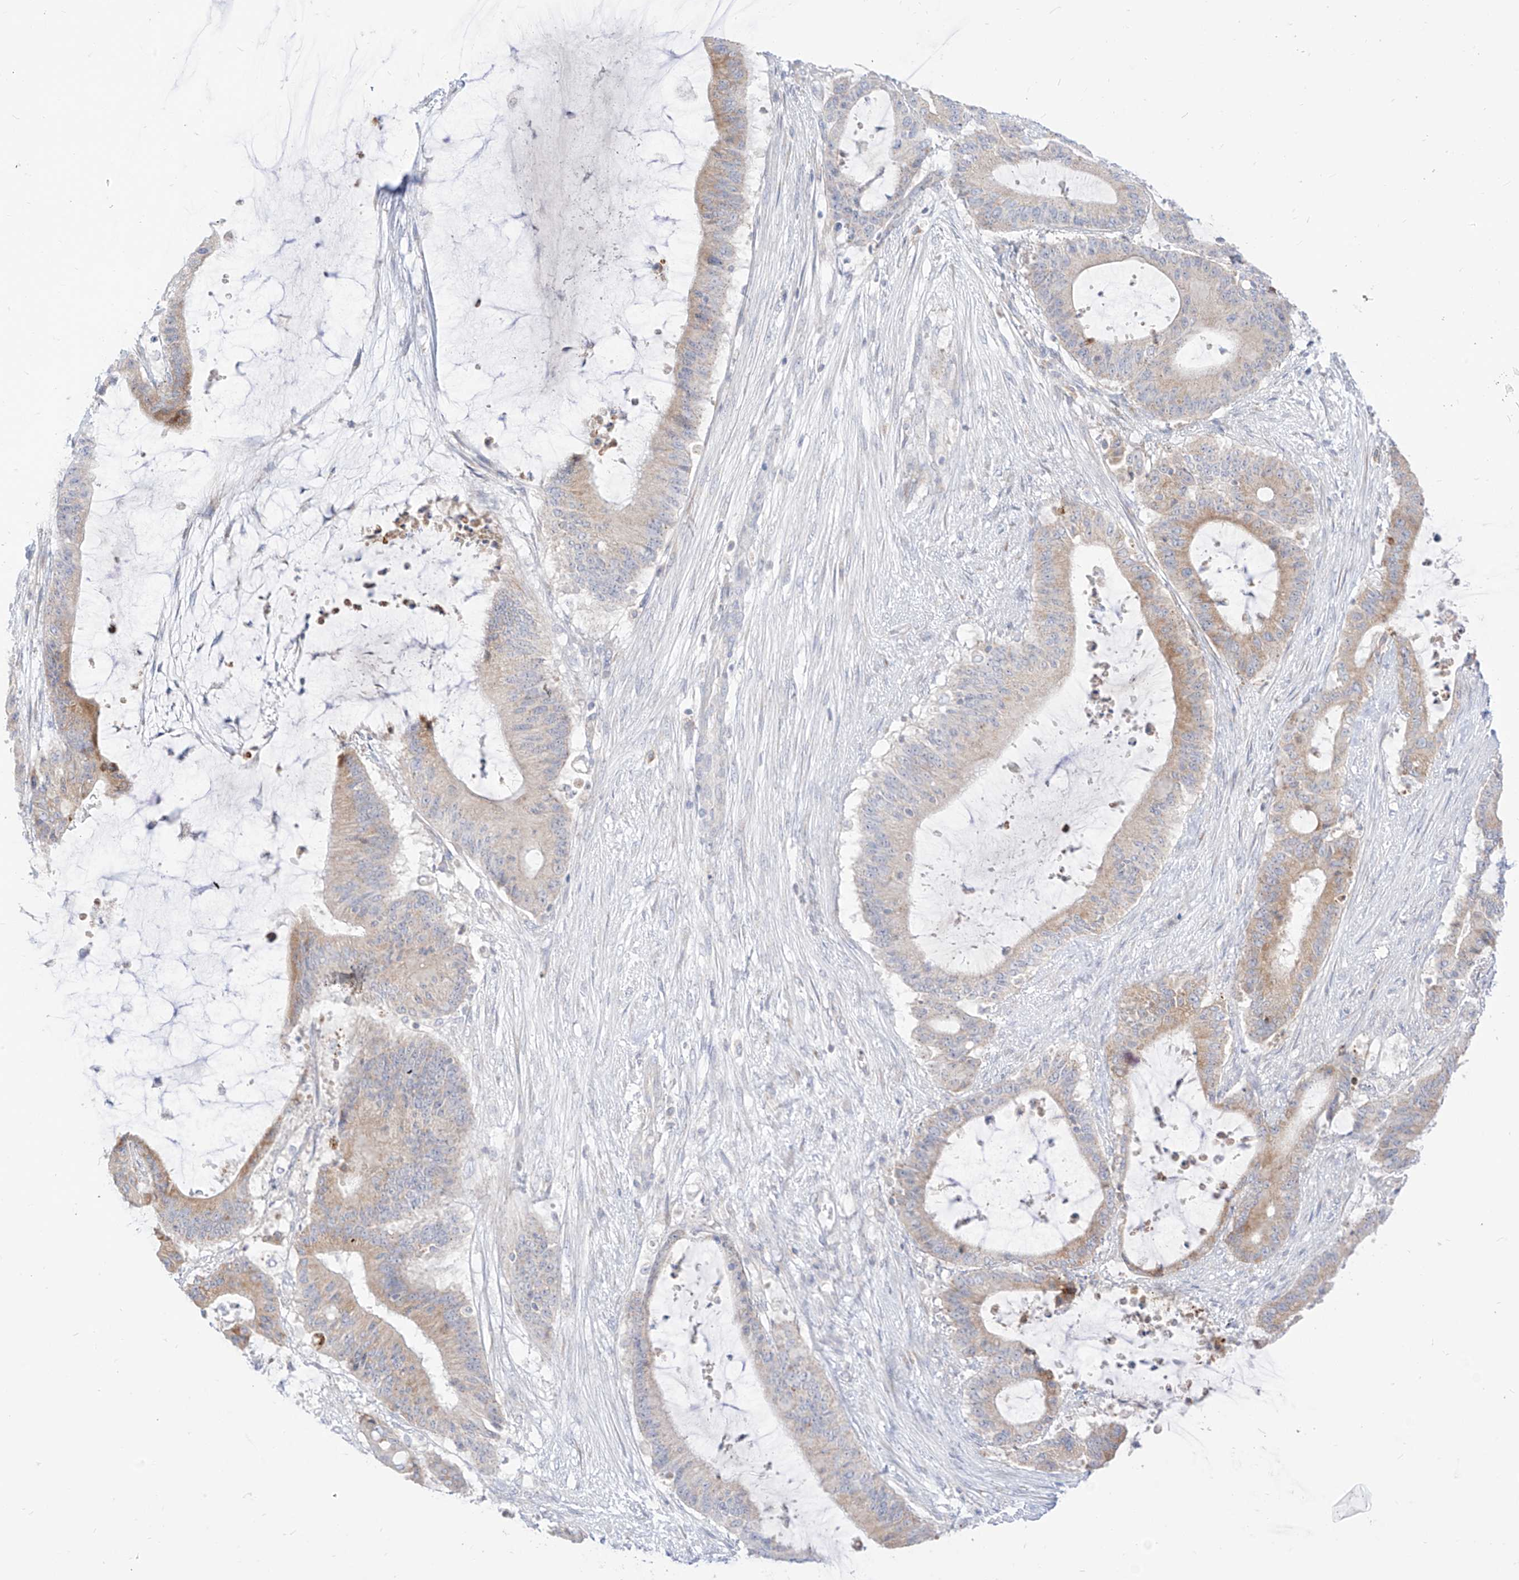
{"staining": {"intensity": "weak", "quantity": "25%-75%", "location": "cytoplasmic/membranous"}, "tissue": "liver cancer", "cell_type": "Tumor cells", "image_type": "cancer", "snomed": [{"axis": "morphology", "description": "Normal tissue, NOS"}, {"axis": "morphology", "description": "Cholangiocarcinoma"}, {"axis": "topography", "description": "Liver"}, {"axis": "topography", "description": "Peripheral nerve tissue"}], "caption": "IHC histopathology image of liver cancer stained for a protein (brown), which reveals low levels of weak cytoplasmic/membranous positivity in about 25%-75% of tumor cells.", "gene": "SYTL3", "patient": {"sex": "female", "age": 73}}